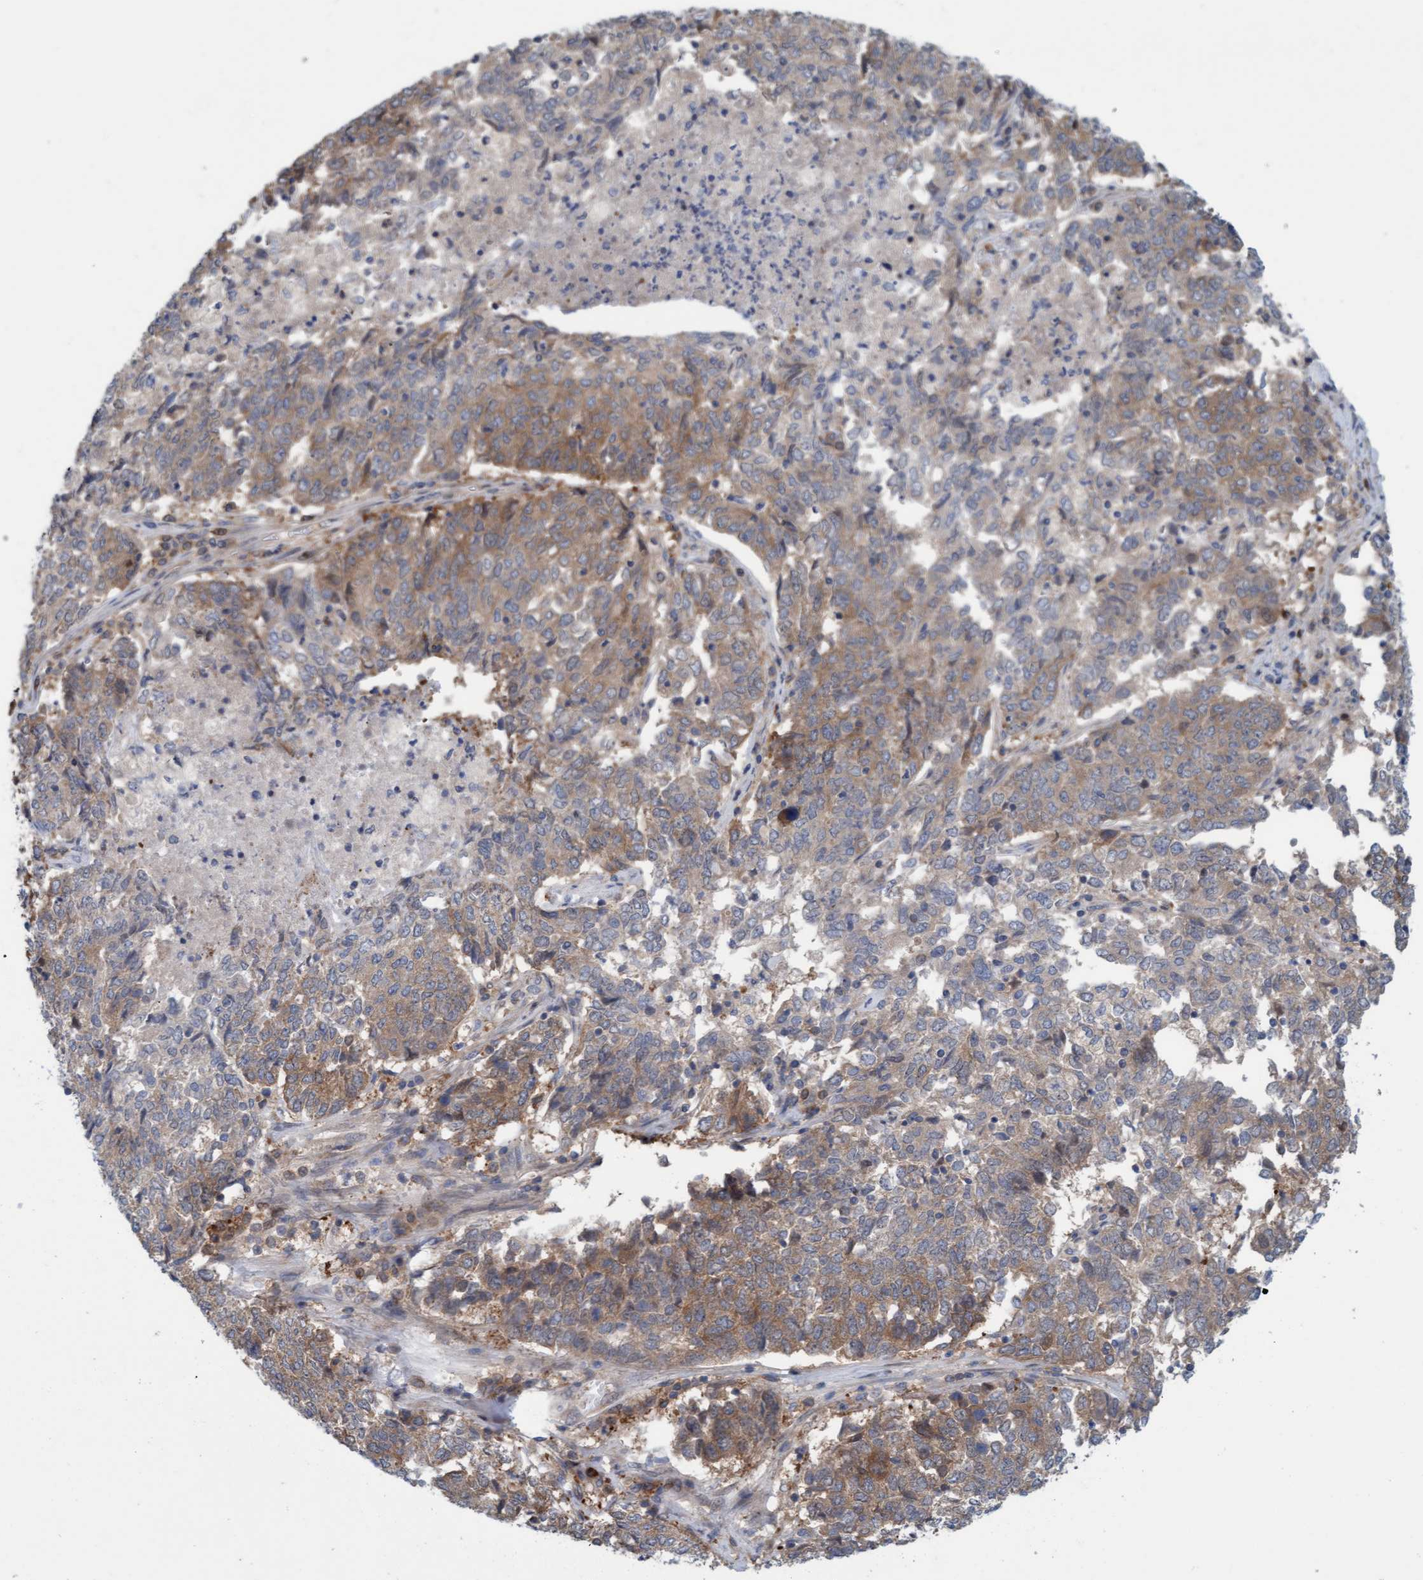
{"staining": {"intensity": "weak", "quantity": ">75%", "location": "cytoplasmic/membranous"}, "tissue": "endometrial cancer", "cell_type": "Tumor cells", "image_type": "cancer", "snomed": [{"axis": "morphology", "description": "Adenocarcinoma, NOS"}, {"axis": "topography", "description": "Endometrium"}], "caption": "An immunohistochemistry (IHC) histopathology image of neoplastic tissue is shown. Protein staining in brown highlights weak cytoplasmic/membranous positivity in endometrial cancer within tumor cells.", "gene": "KLHL25", "patient": {"sex": "female", "age": 80}}